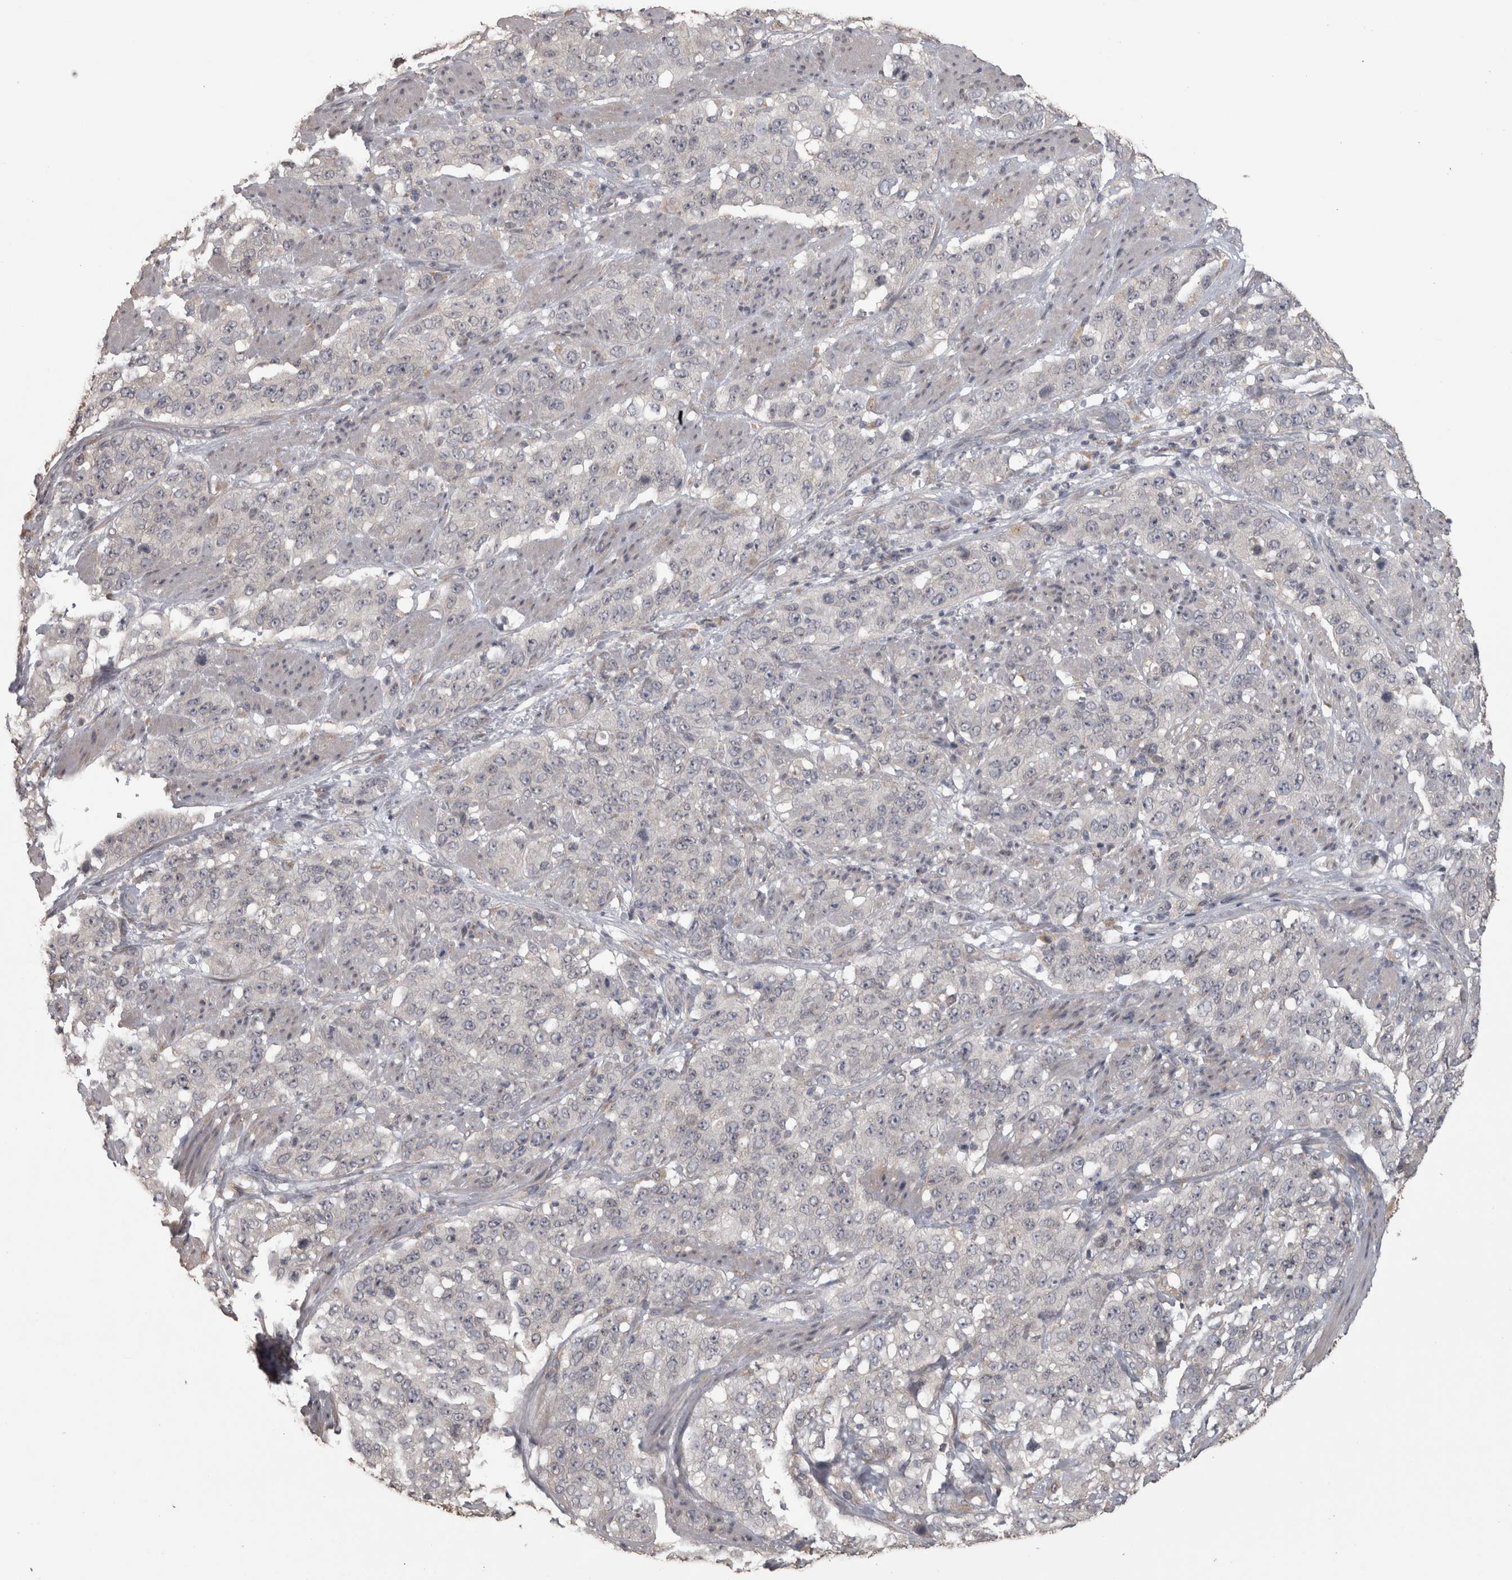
{"staining": {"intensity": "negative", "quantity": "none", "location": "none"}, "tissue": "stomach cancer", "cell_type": "Tumor cells", "image_type": "cancer", "snomed": [{"axis": "morphology", "description": "Adenocarcinoma, NOS"}, {"axis": "topography", "description": "Stomach"}], "caption": "There is no significant expression in tumor cells of adenocarcinoma (stomach). (DAB (3,3'-diaminobenzidine) immunohistochemistry (IHC) with hematoxylin counter stain).", "gene": "RAB29", "patient": {"sex": "male", "age": 48}}